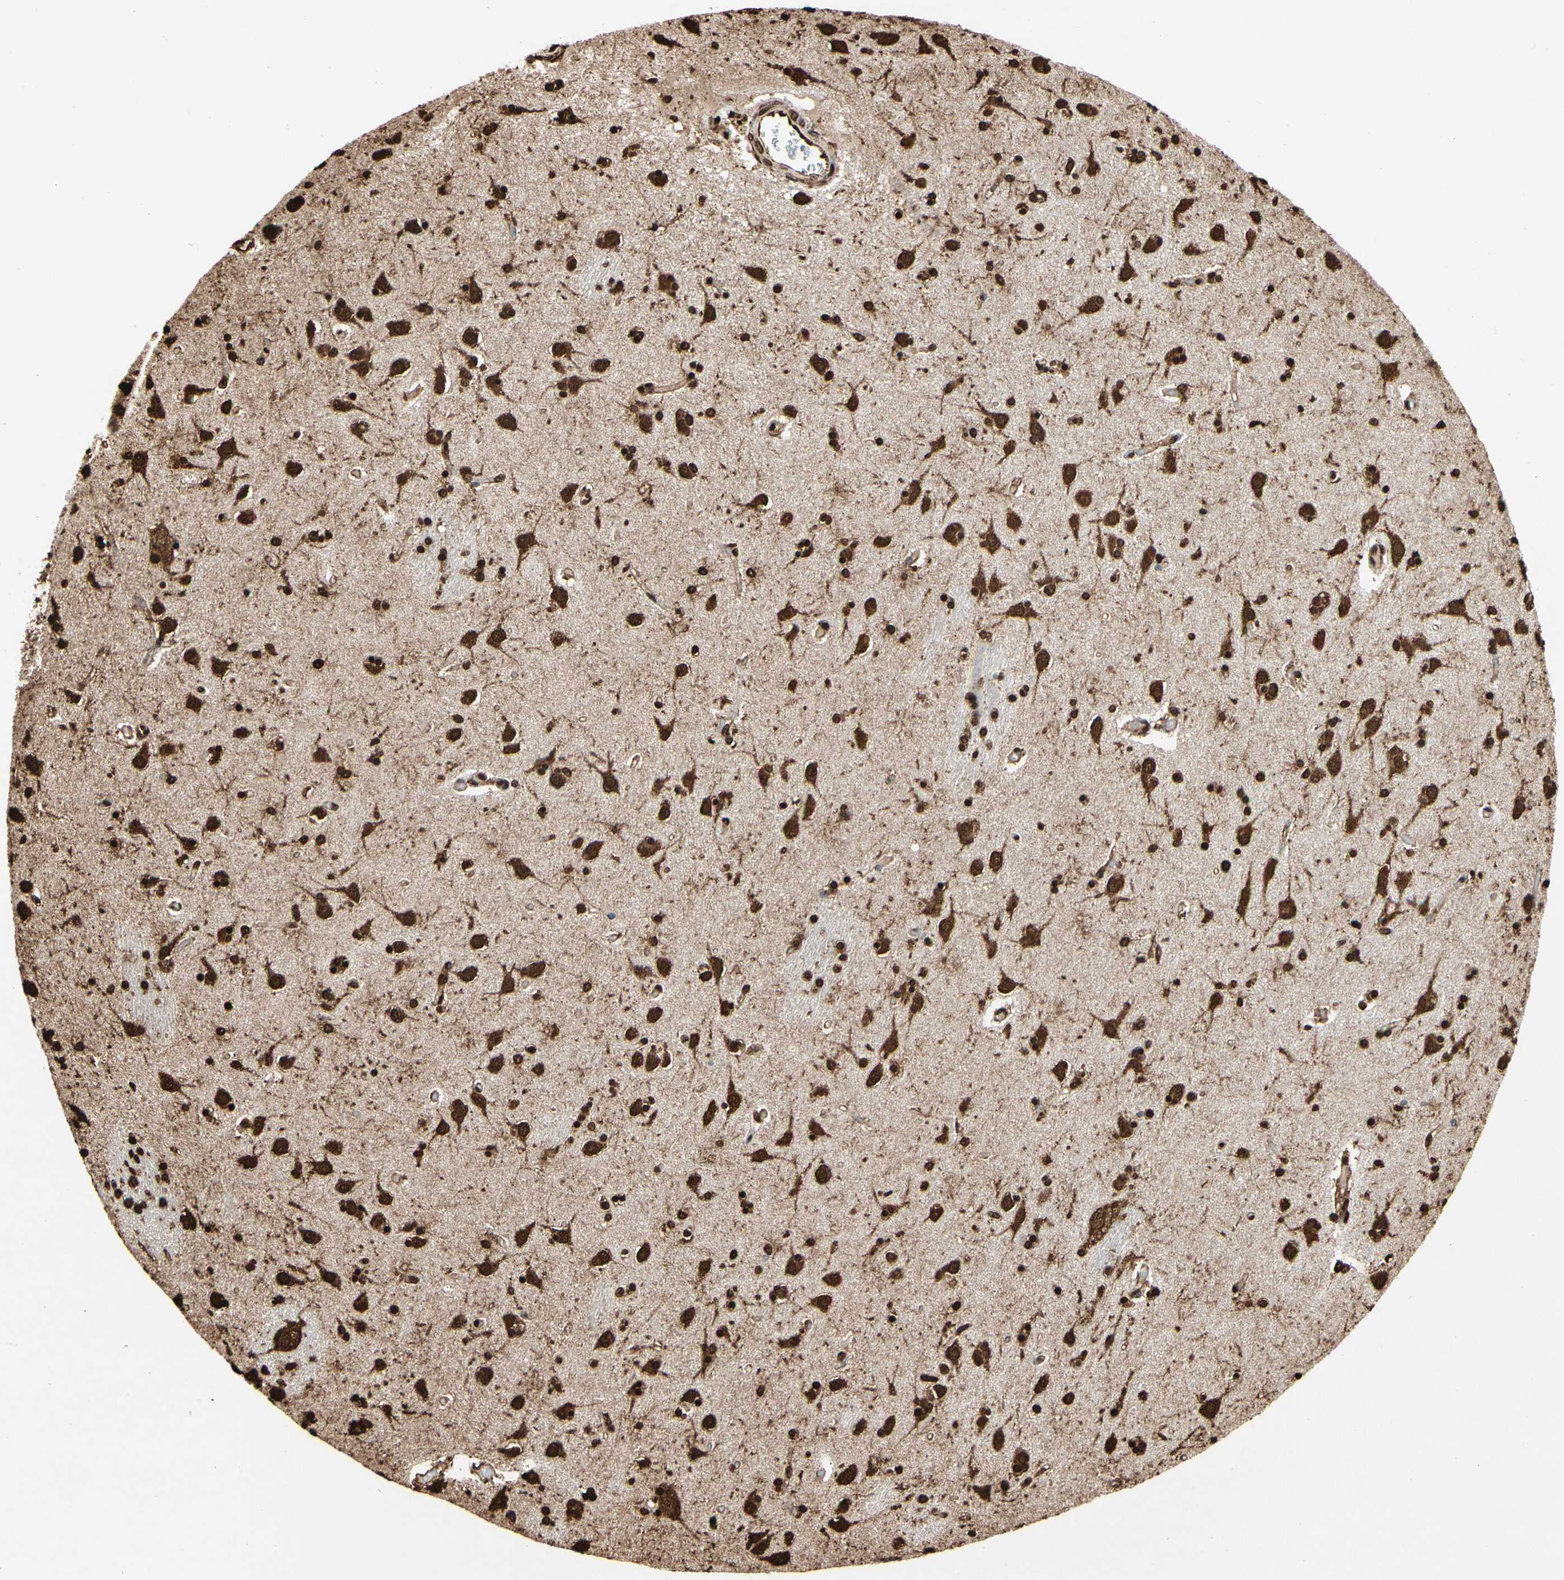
{"staining": {"intensity": "strong", "quantity": ">75%", "location": "cytoplasmic/membranous,nuclear"}, "tissue": "caudate", "cell_type": "Glial cells", "image_type": "normal", "snomed": [{"axis": "morphology", "description": "Normal tissue, NOS"}, {"axis": "topography", "description": "Lateral ventricle wall"}], "caption": "Brown immunohistochemical staining in unremarkable caudate reveals strong cytoplasmic/membranous,nuclear staining in approximately >75% of glial cells.", "gene": "HNRNPK", "patient": {"sex": "female", "age": 54}}